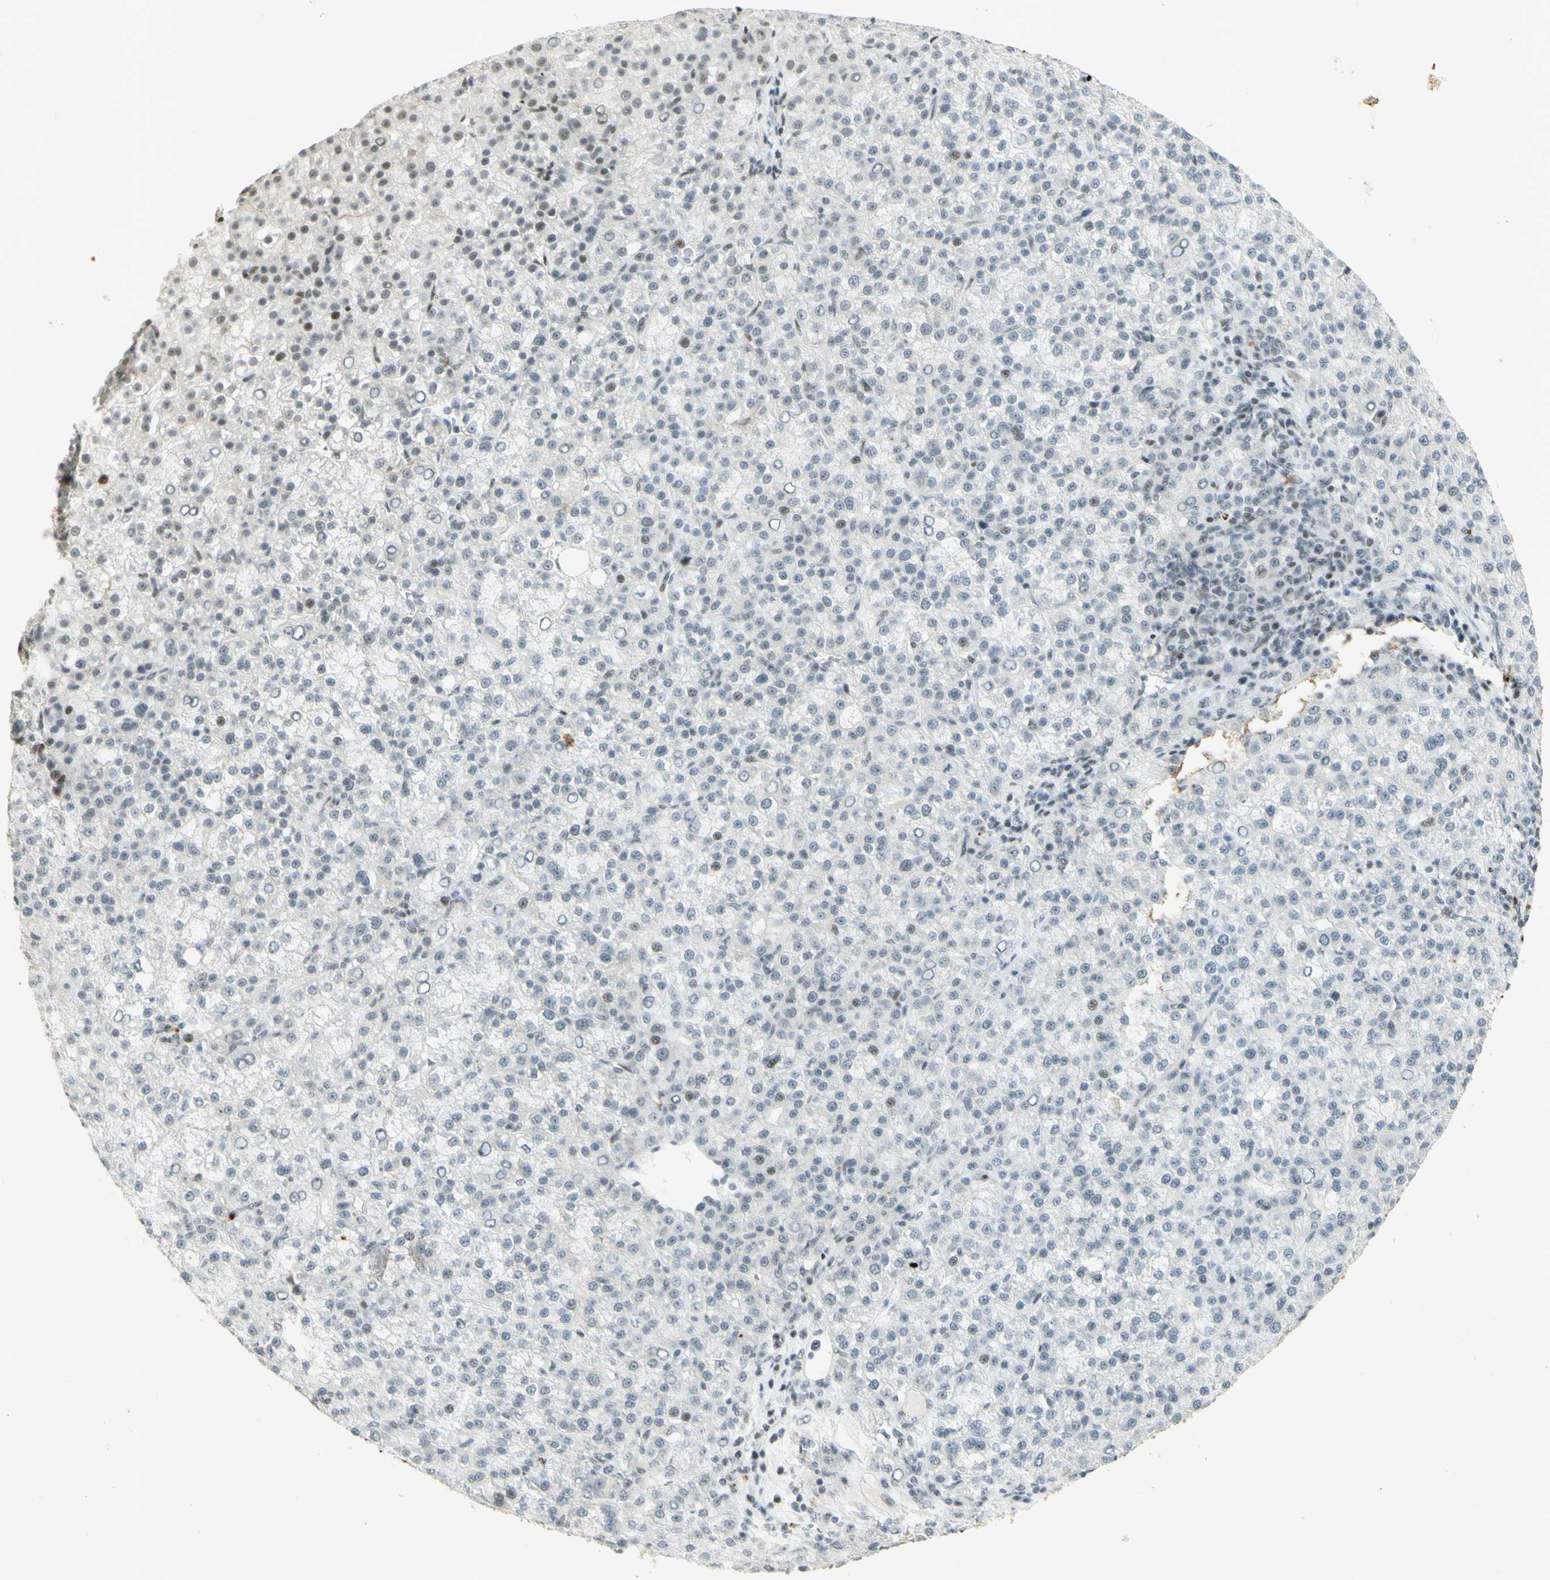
{"staining": {"intensity": "moderate", "quantity": "<25%", "location": "nuclear"}, "tissue": "liver cancer", "cell_type": "Tumor cells", "image_type": "cancer", "snomed": [{"axis": "morphology", "description": "Carcinoma, Hepatocellular, NOS"}, {"axis": "topography", "description": "Liver"}], "caption": "Immunohistochemical staining of liver cancer (hepatocellular carcinoma) demonstrates moderate nuclear protein positivity in approximately <25% of tumor cells.", "gene": "IRF1", "patient": {"sex": "female", "age": 58}}